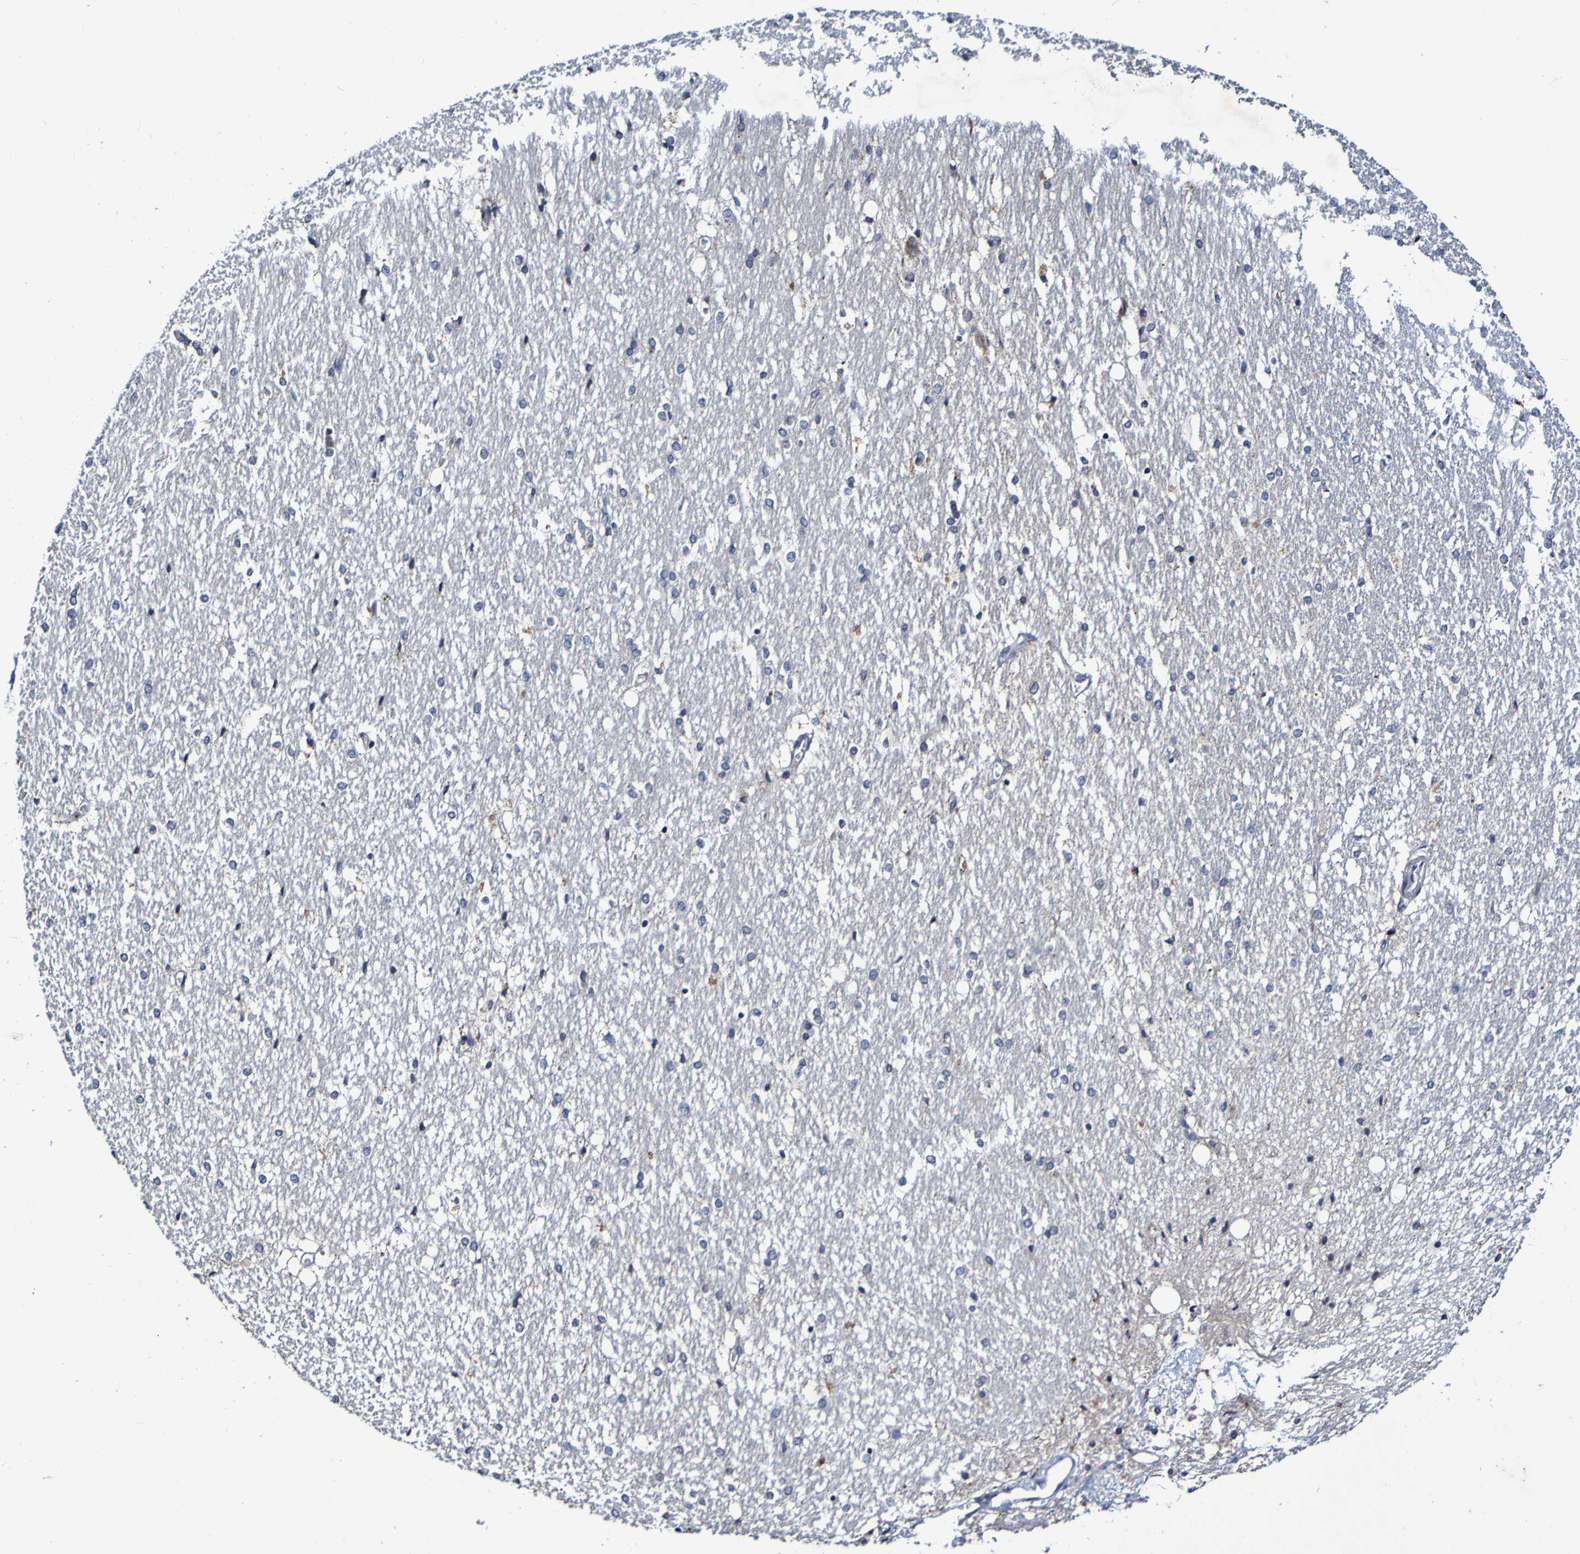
{"staining": {"intensity": "negative", "quantity": "none", "location": "none"}, "tissue": "hippocampus", "cell_type": "Glial cells", "image_type": "normal", "snomed": [{"axis": "morphology", "description": "Normal tissue, NOS"}, {"axis": "topography", "description": "Hippocampus"}], "caption": "The micrograph shows no significant positivity in glial cells of hippocampus.", "gene": "PTP4A2", "patient": {"sex": "female", "age": 19}}